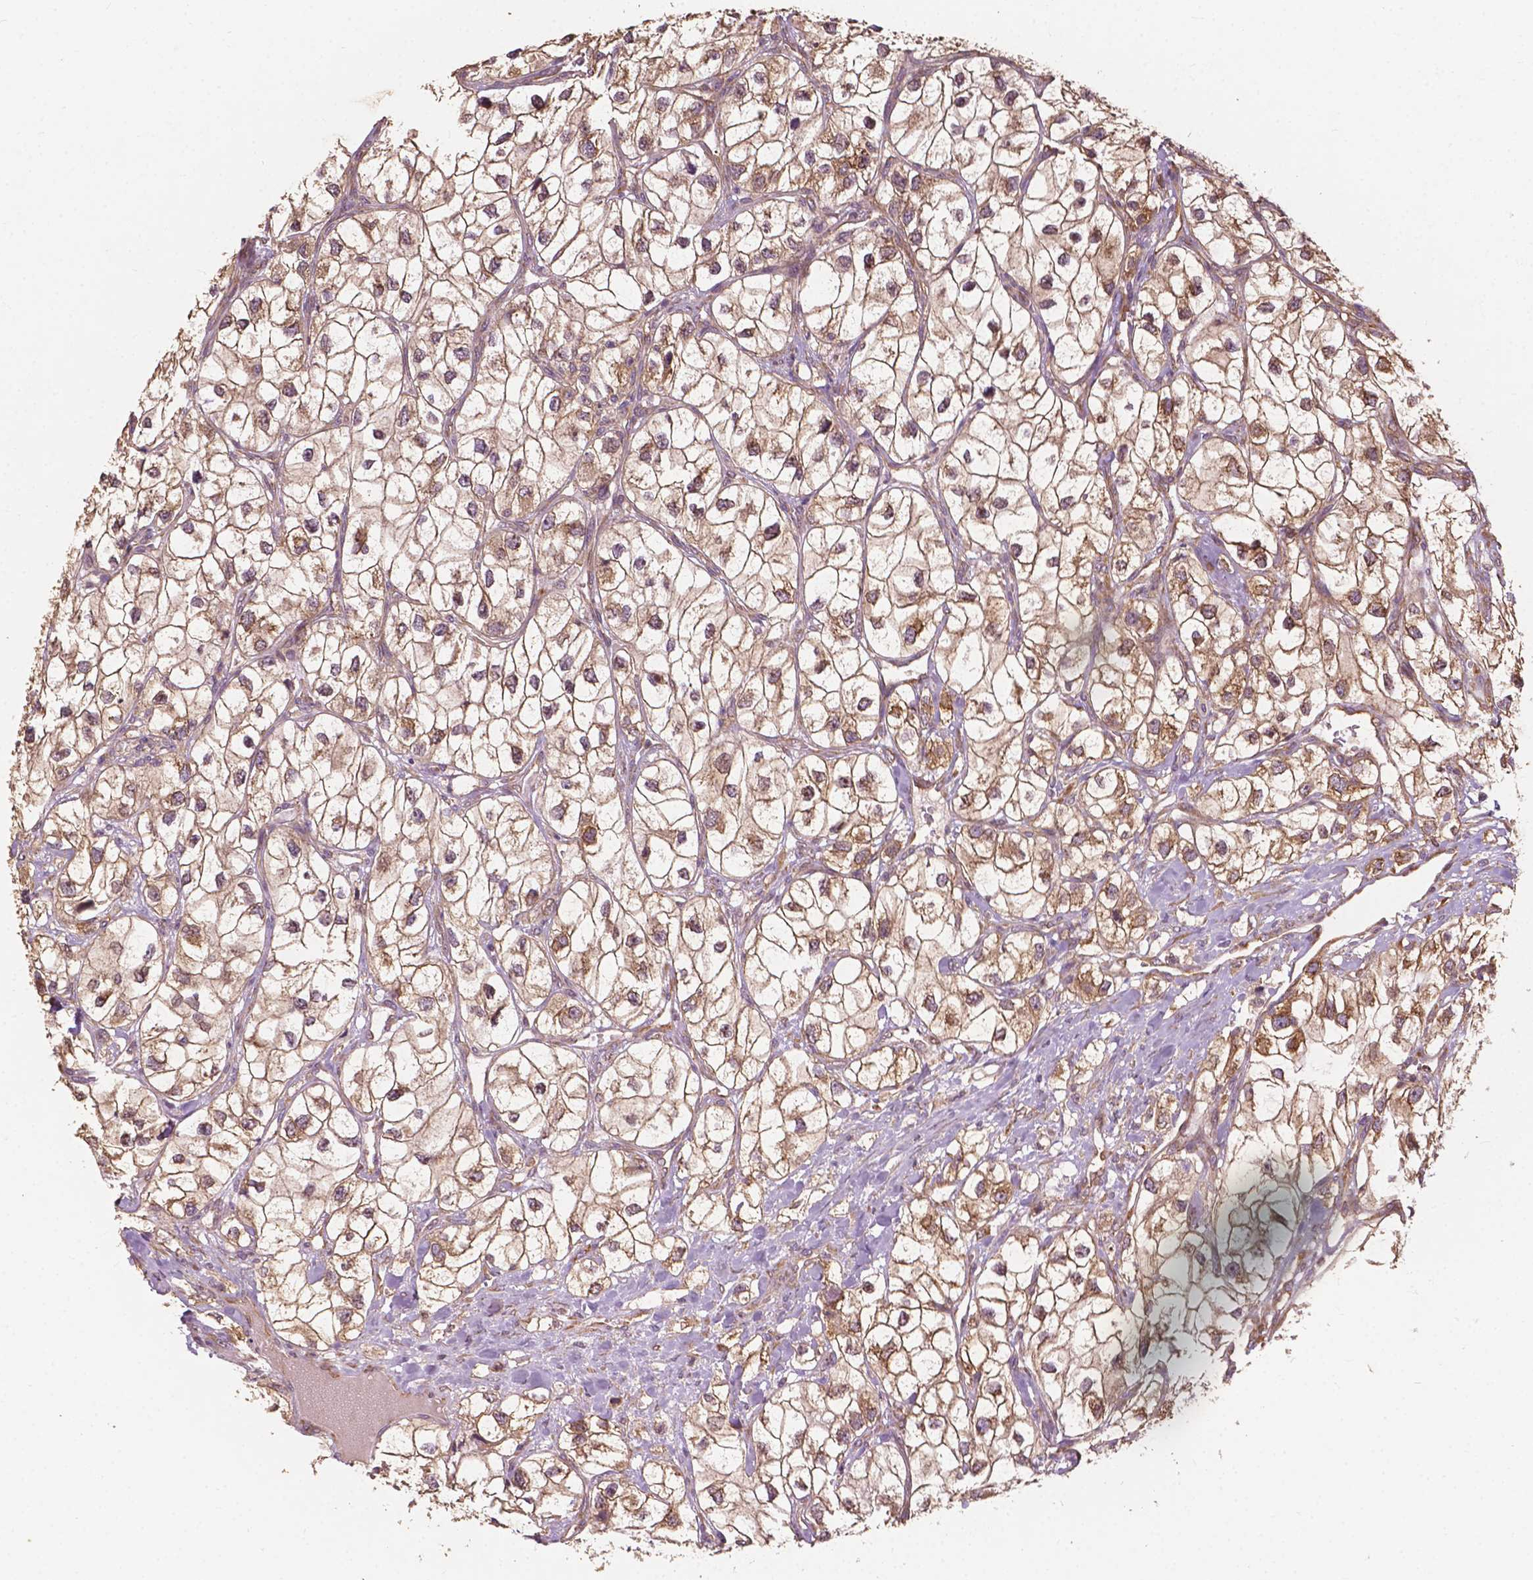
{"staining": {"intensity": "moderate", "quantity": ">75%", "location": "cytoplasmic/membranous"}, "tissue": "renal cancer", "cell_type": "Tumor cells", "image_type": "cancer", "snomed": [{"axis": "morphology", "description": "Adenocarcinoma, NOS"}, {"axis": "topography", "description": "Kidney"}], "caption": "Protein expression analysis of human renal adenocarcinoma reveals moderate cytoplasmic/membranous expression in approximately >75% of tumor cells. Immunohistochemistry stains the protein in brown and the nuclei are stained blue.", "gene": "G3BP1", "patient": {"sex": "male", "age": 59}}